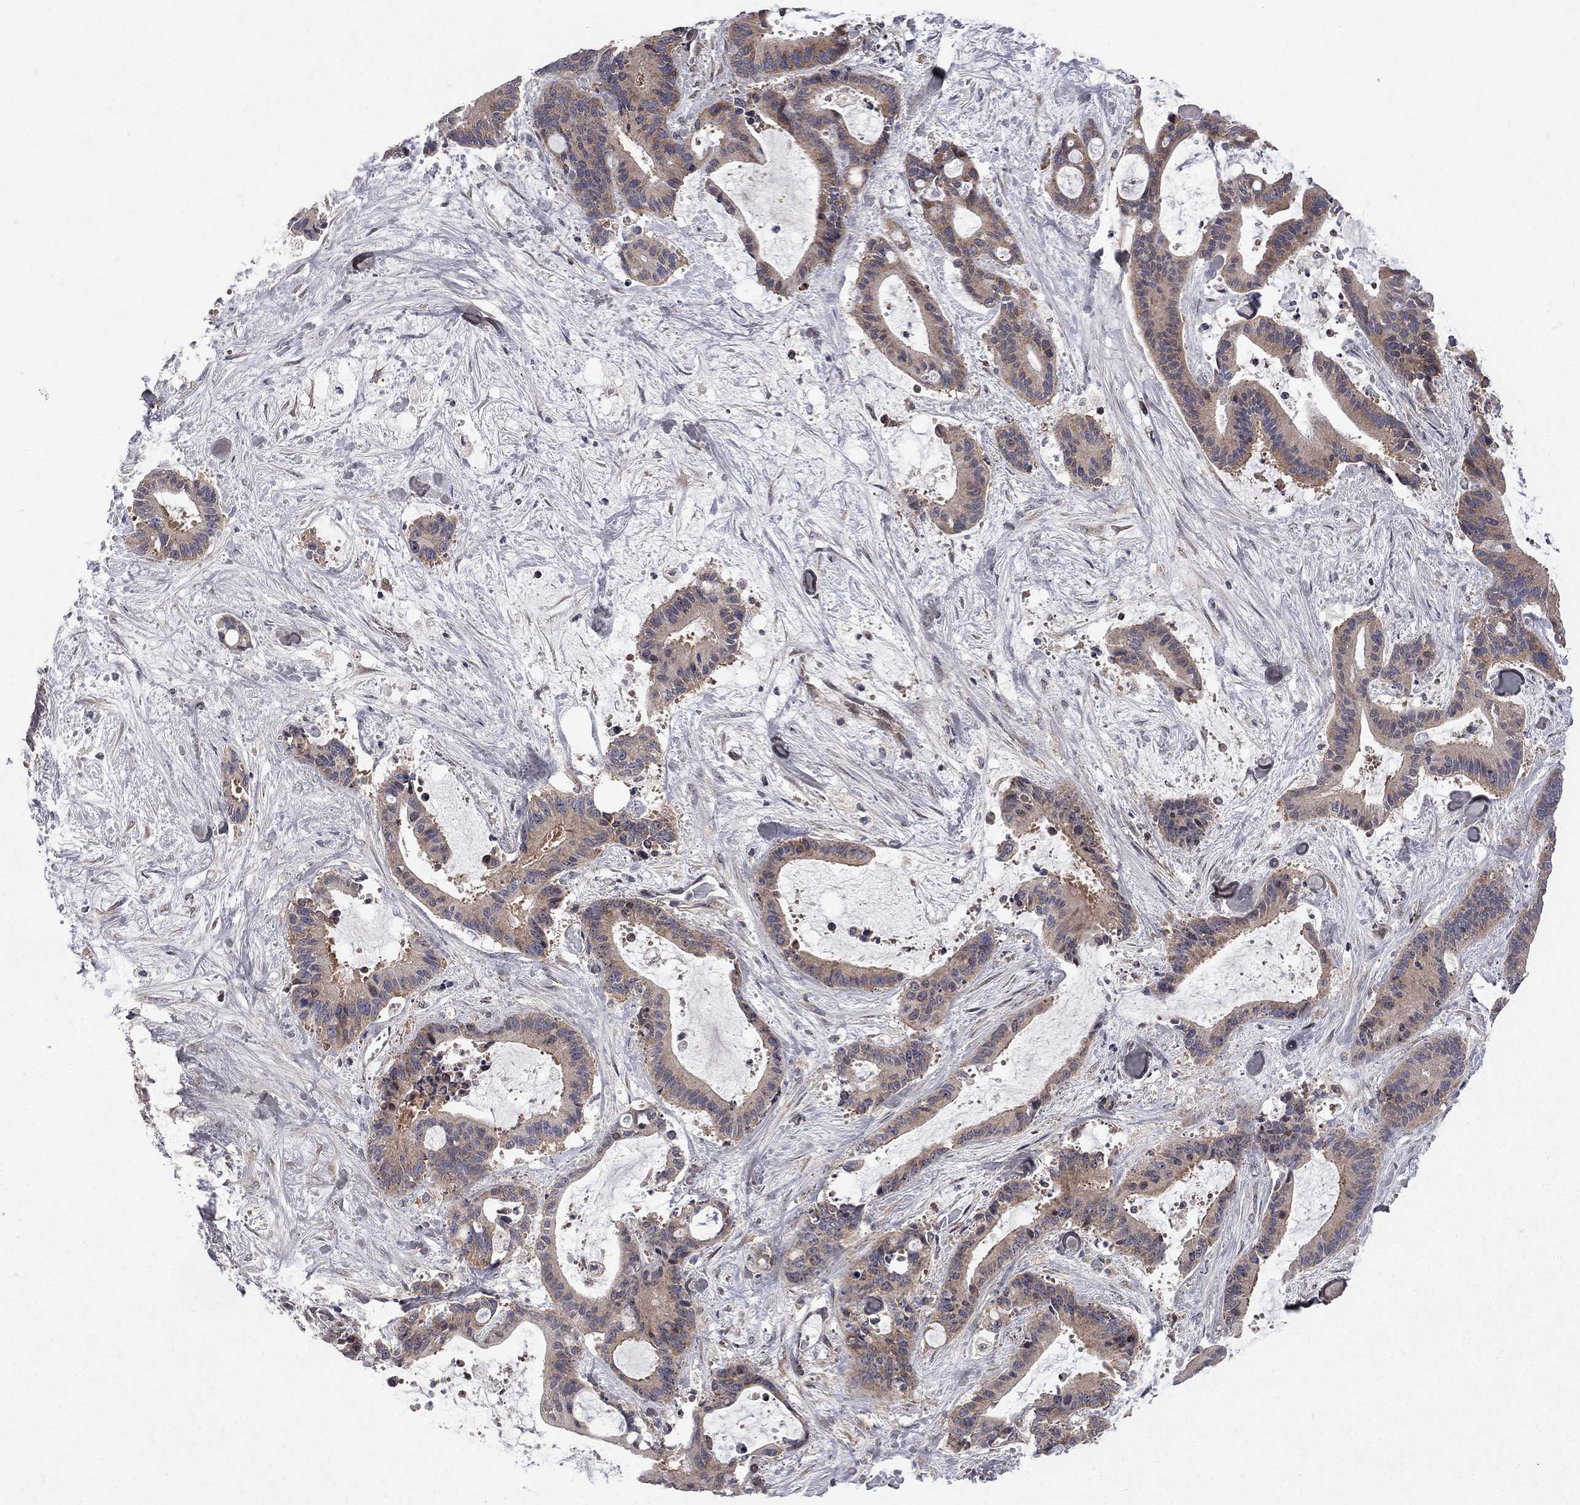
{"staining": {"intensity": "weak", "quantity": ">75%", "location": "cytoplasmic/membranous"}, "tissue": "liver cancer", "cell_type": "Tumor cells", "image_type": "cancer", "snomed": [{"axis": "morphology", "description": "Cholangiocarcinoma"}, {"axis": "topography", "description": "Liver"}], "caption": "Liver cancer stained with a brown dye displays weak cytoplasmic/membranous positive staining in about >75% of tumor cells.", "gene": "CNOT11", "patient": {"sex": "female", "age": 73}}